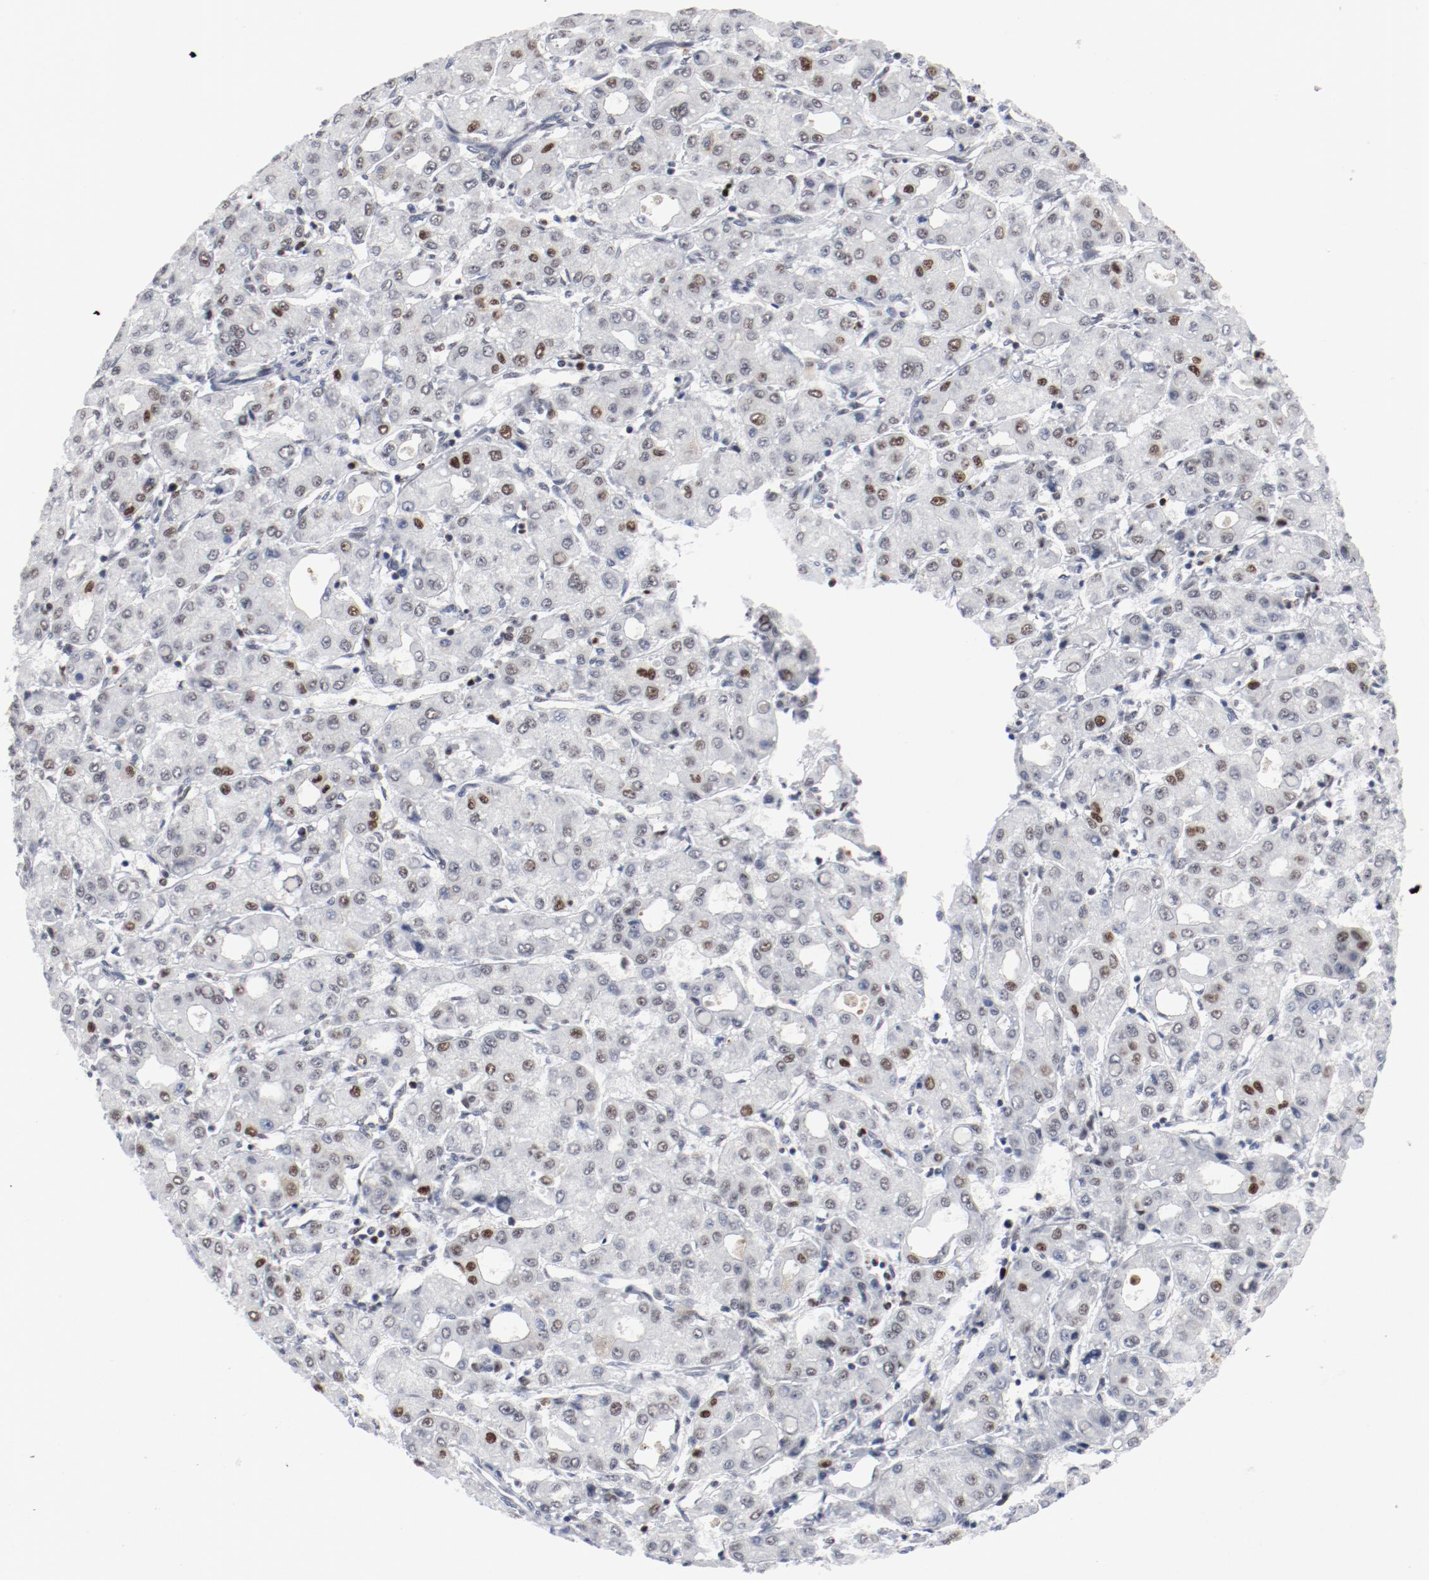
{"staining": {"intensity": "moderate", "quantity": "25%-75%", "location": "nuclear"}, "tissue": "liver cancer", "cell_type": "Tumor cells", "image_type": "cancer", "snomed": [{"axis": "morphology", "description": "Carcinoma, Hepatocellular, NOS"}, {"axis": "topography", "description": "Liver"}], "caption": "This micrograph displays hepatocellular carcinoma (liver) stained with immunohistochemistry to label a protein in brown. The nuclear of tumor cells show moderate positivity for the protein. Nuclei are counter-stained blue.", "gene": "POLD1", "patient": {"sex": "male", "age": 69}}